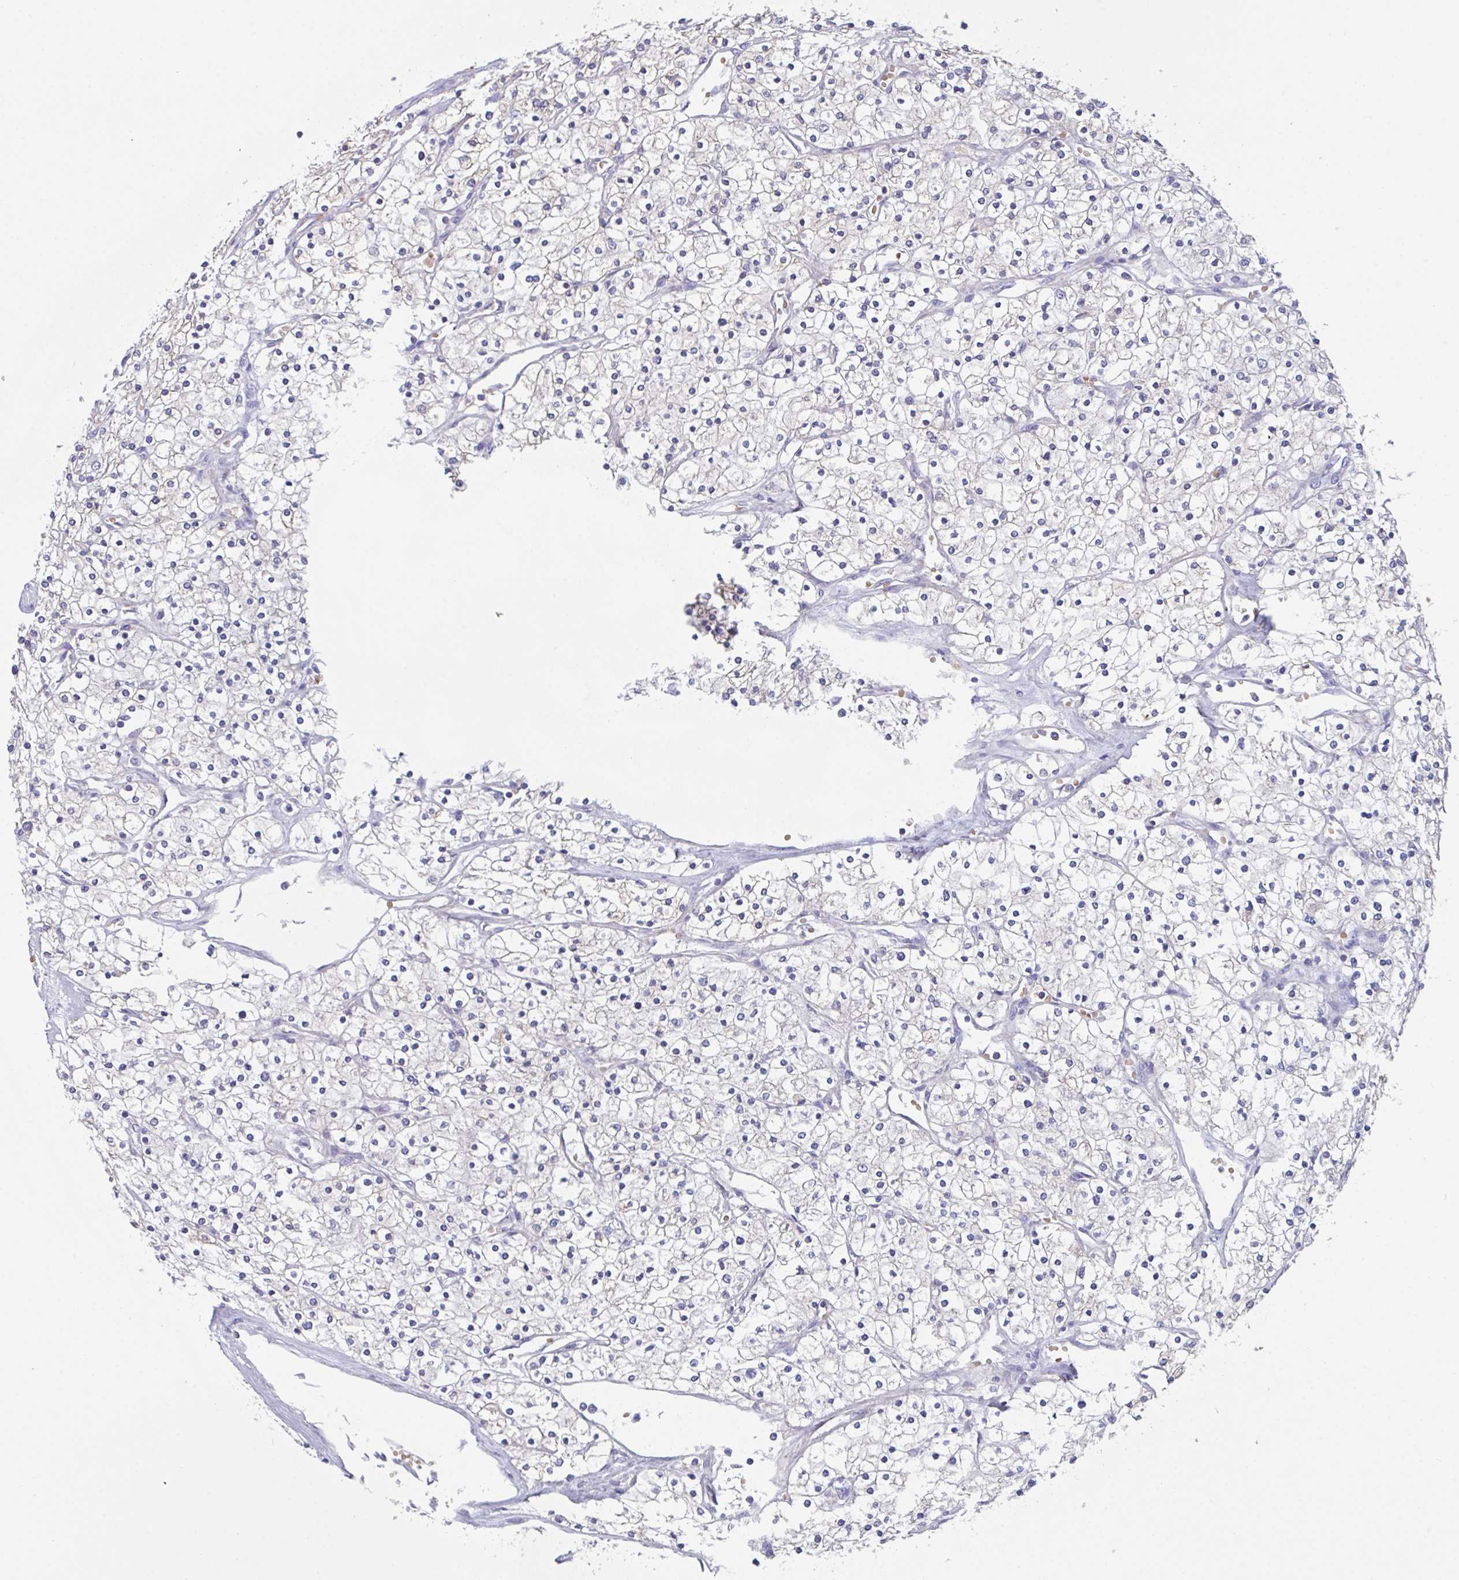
{"staining": {"intensity": "negative", "quantity": "none", "location": "none"}, "tissue": "renal cancer", "cell_type": "Tumor cells", "image_type": "cancer", "snomed": [{"axis": "morphology", "description": "Adenocarcinoma, NOS"}, {"axis": "topography", "description": "Kidney"}], "caption": "Human renal cancer stained for a protein using immunohistochemistry (IHC) demonstrates no positivity in tumor cells.", "gene": "TFAP2C", "patient": {"sex": "male", "age": 80}}